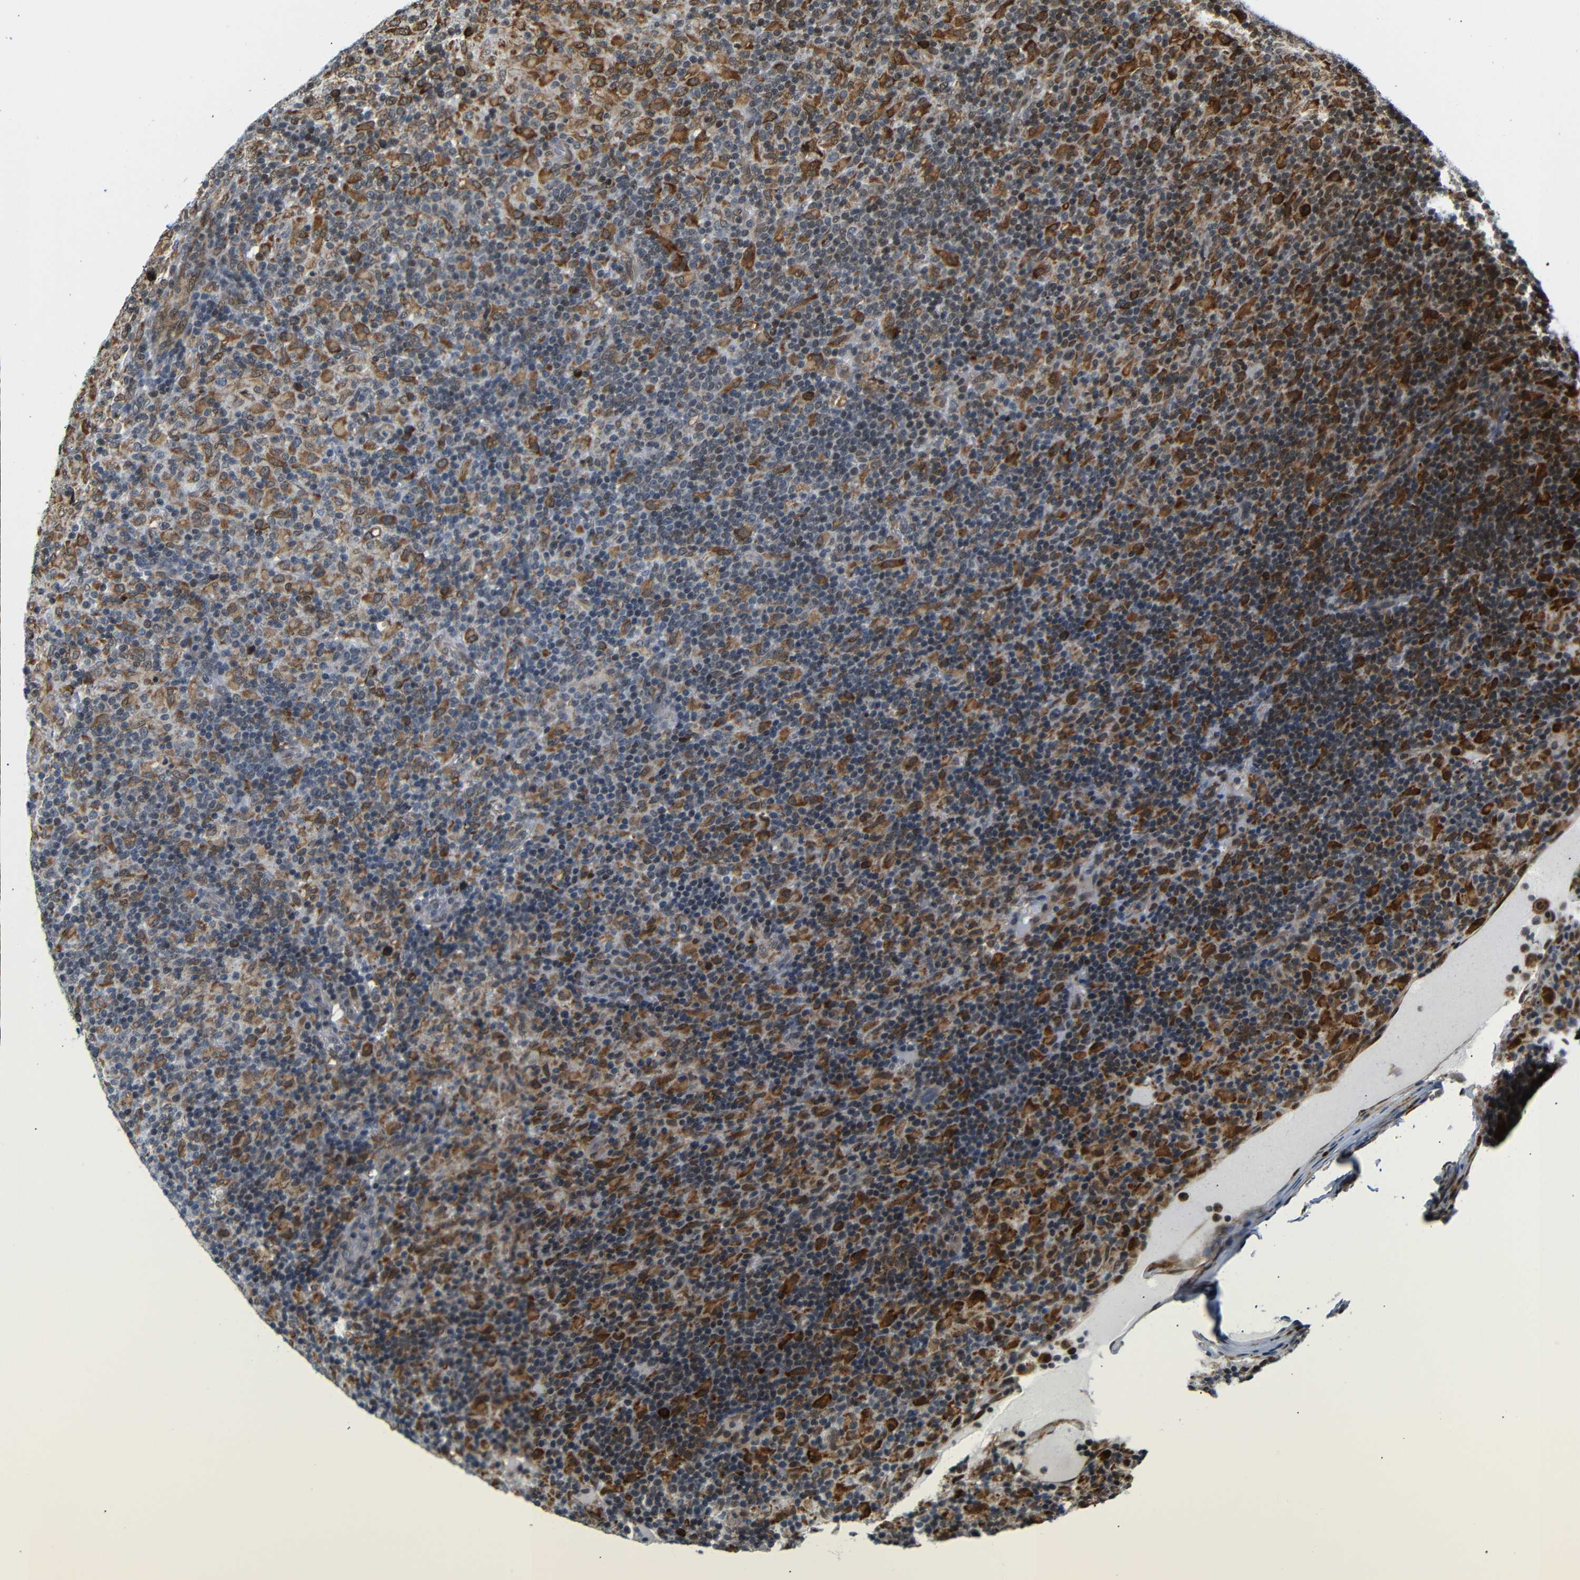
{"staining": {"intensity": "moderate", "quantity": ">75%", "location": "cytoplasmic/membranous"}, "tissue": "lymphoma", "cell_type": "Tumor cells", "image_type": "cancer", "snomed": [{"axis": "morphology", "description": "Hodgkin's disease, NOS"}, {"axis": "topography", "description": "Lymph node"}], "caption": "This image displays immunohistochemistry staining of human Hodgkin's disease, with medium moderate cytoplasmic/membranous expression in about >75% of tumor cells.", "gene": "SPCS2", "patient": {"sex": "male", "age": 70}}